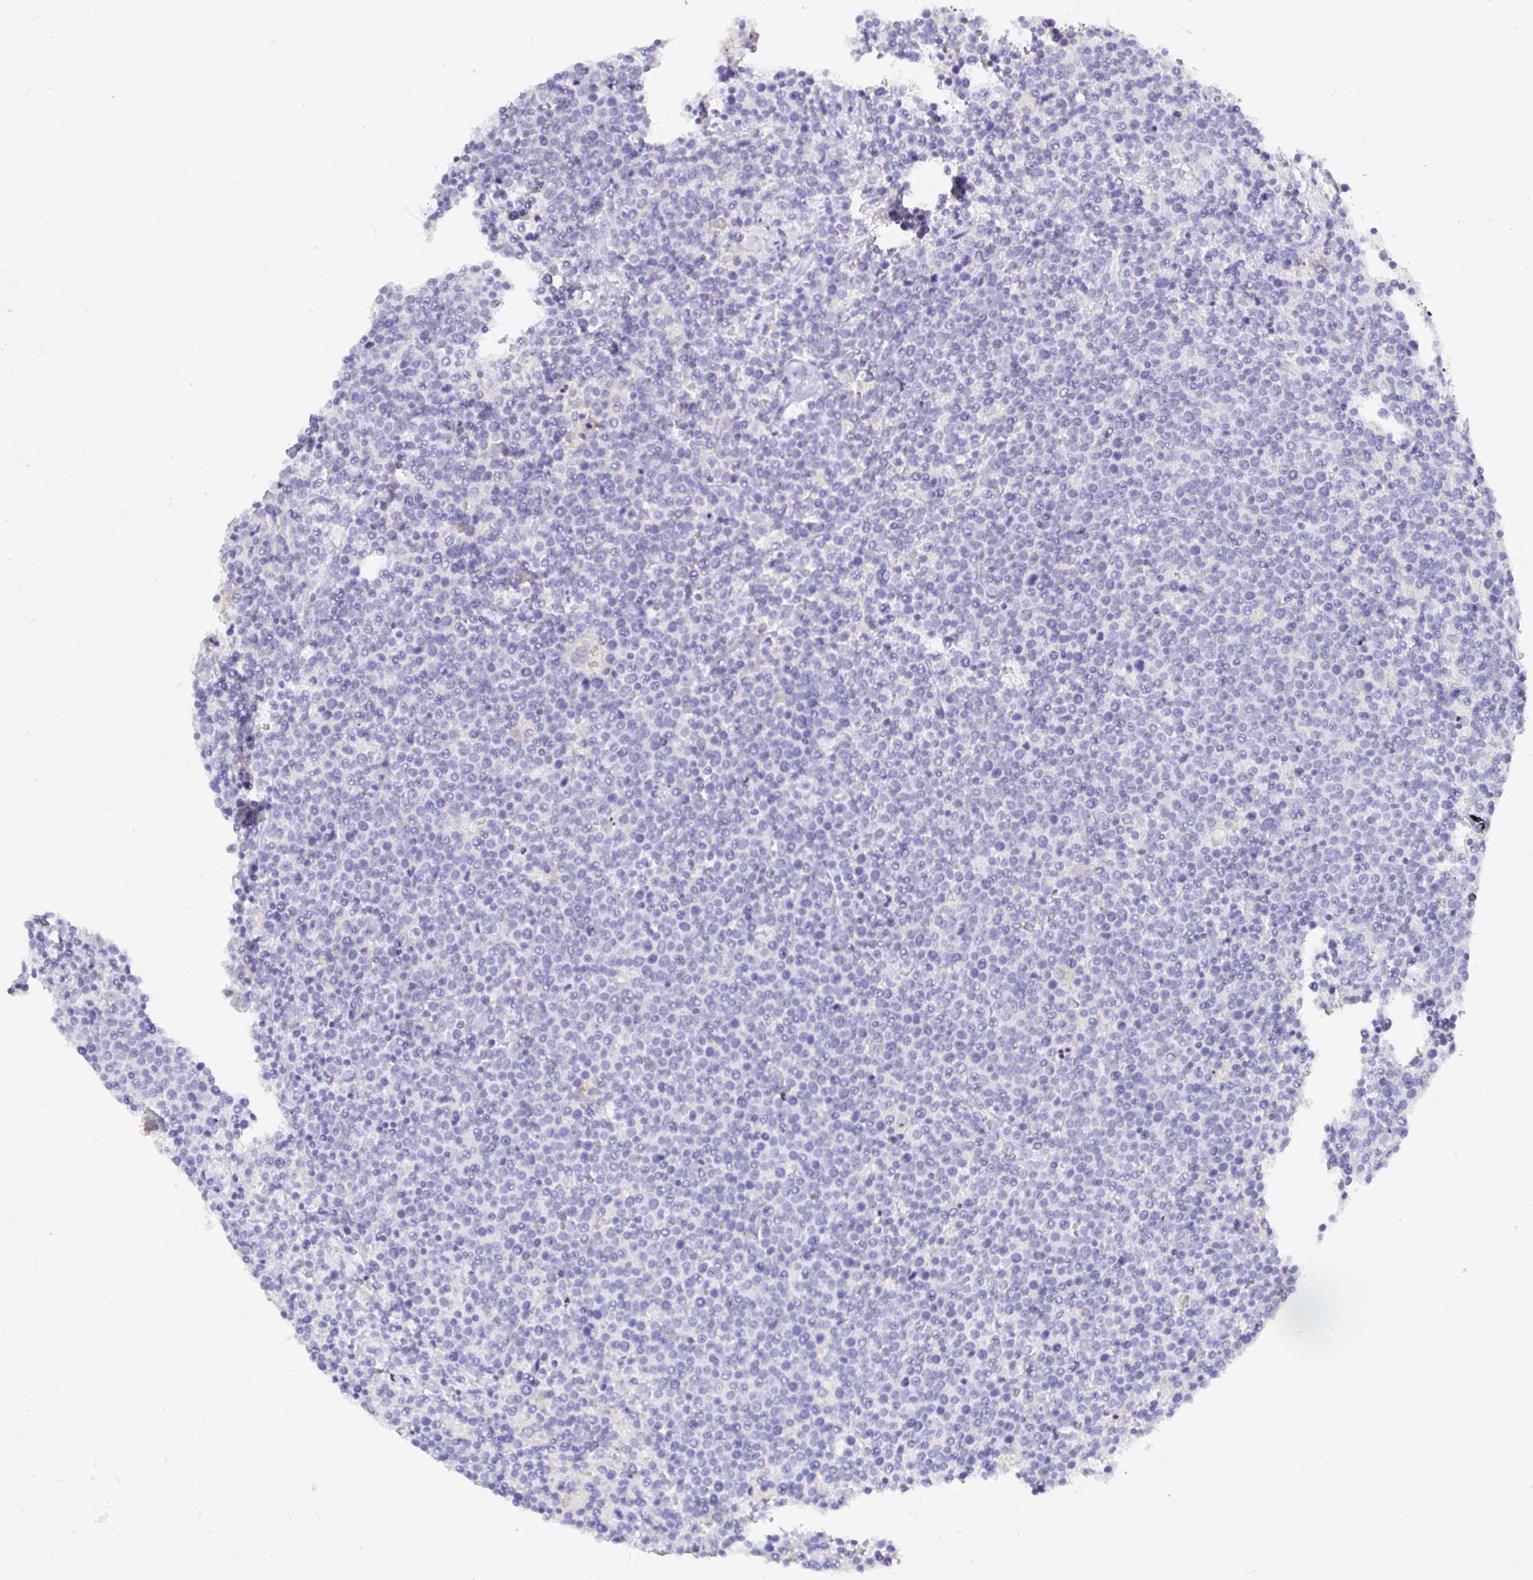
{"staining": {"intensity": "negative", "quantity": "none", "location": "none"}, "tissue": "lymphoma", "cell_type": "Tumor cells", "image_type": "cancer", "snomed": [{"axis": "morphology", "description": "Malignant lymphoma, non-Hodgkin's type, High grade"}, {"axis": "topography", "description": "Lymph node"}], "caption": "IHC histopathology image of high-grade malignant lymphoma, non-Hodgkin's type stained for a protein (brown), which demonstrates no positivity in tumor cells.", "gene": "TPTE", "patient": {"sex": "male", "age": 61}}